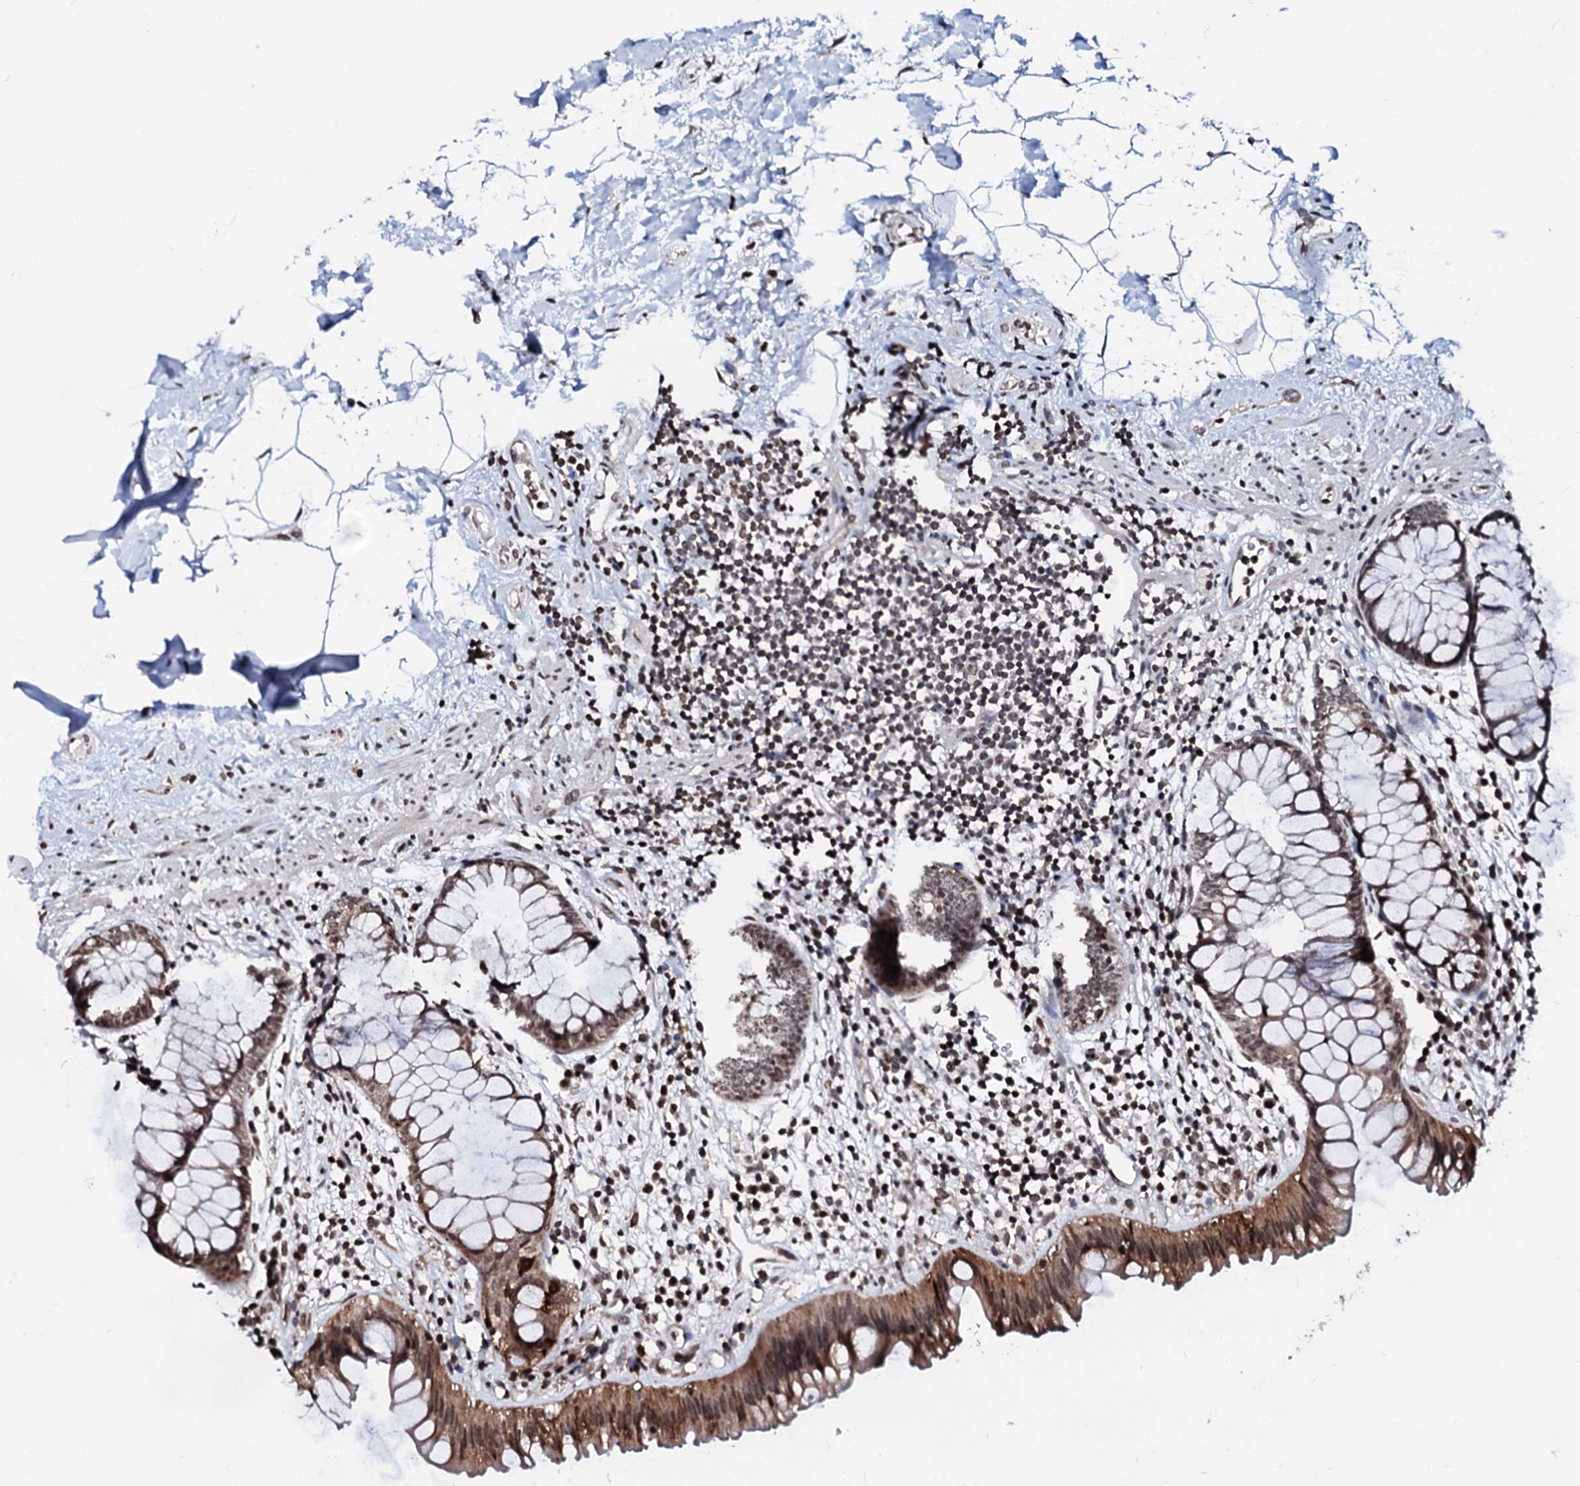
{"staining": {"intensity": "moderate", "quantity": ">75%", "location": "cytoplasmic/membranous"}, "tissue": "rectum", "cell_type": "Glandular cells", "image_type": "normal", "snomed": [{"axis": "morphology", "description": "Normal tissue, NOS"}, {"axis": "topography", "description": "Rectum"}], "caption": "Protein expression analysis of normal rectum shows moderate cytoplasmic/membranous positivity in about >75% of glandular cells. Nuclei are stained in blue.", "gene": "LSM11", "patient": {"sex": "male", "age": 51}}